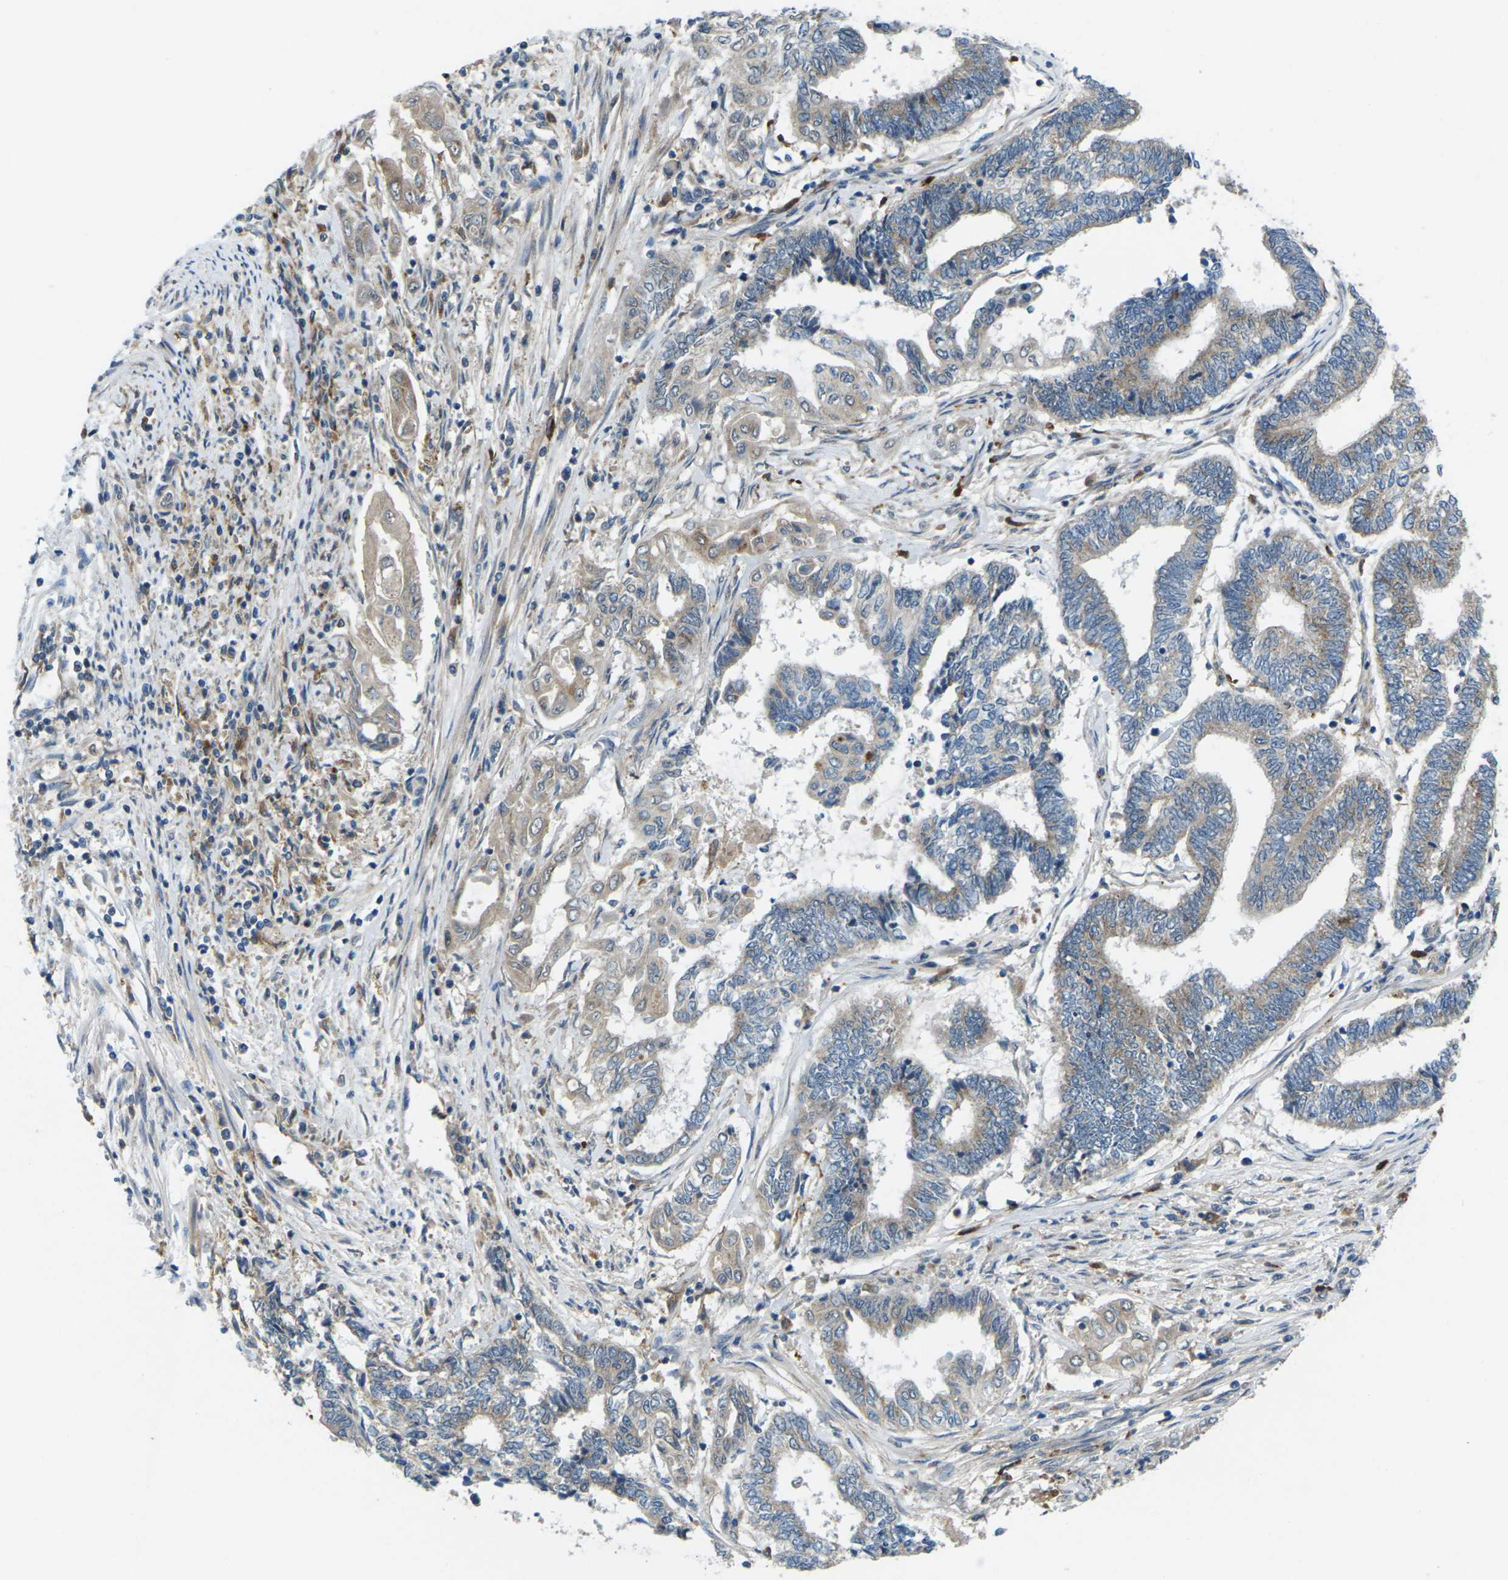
{"staining": {"intensity": "weak", "quantity": "25%-75%", "location": "cytoplasmic/membranous"}, "tissue": "endometrial cancer", "cell_type": "Tumor cells", "image_type": "cancer", "snomed": [{"axis": "morphology", "description": "Adenocarcinoma, NOS"}, {"axis": "topography", "description": "Uterus"}, {"axis": "topography", "description": "Endometrium"}], "caption": "Adenocarcinoma (endometrial) stained for a protein (brown) exhibits weak cytoplasmic/membranous positive expression in about 25%-75% of tumor cells.", "gene": "SLC31A2", "patient": {"sex": "female", "age": 70}}